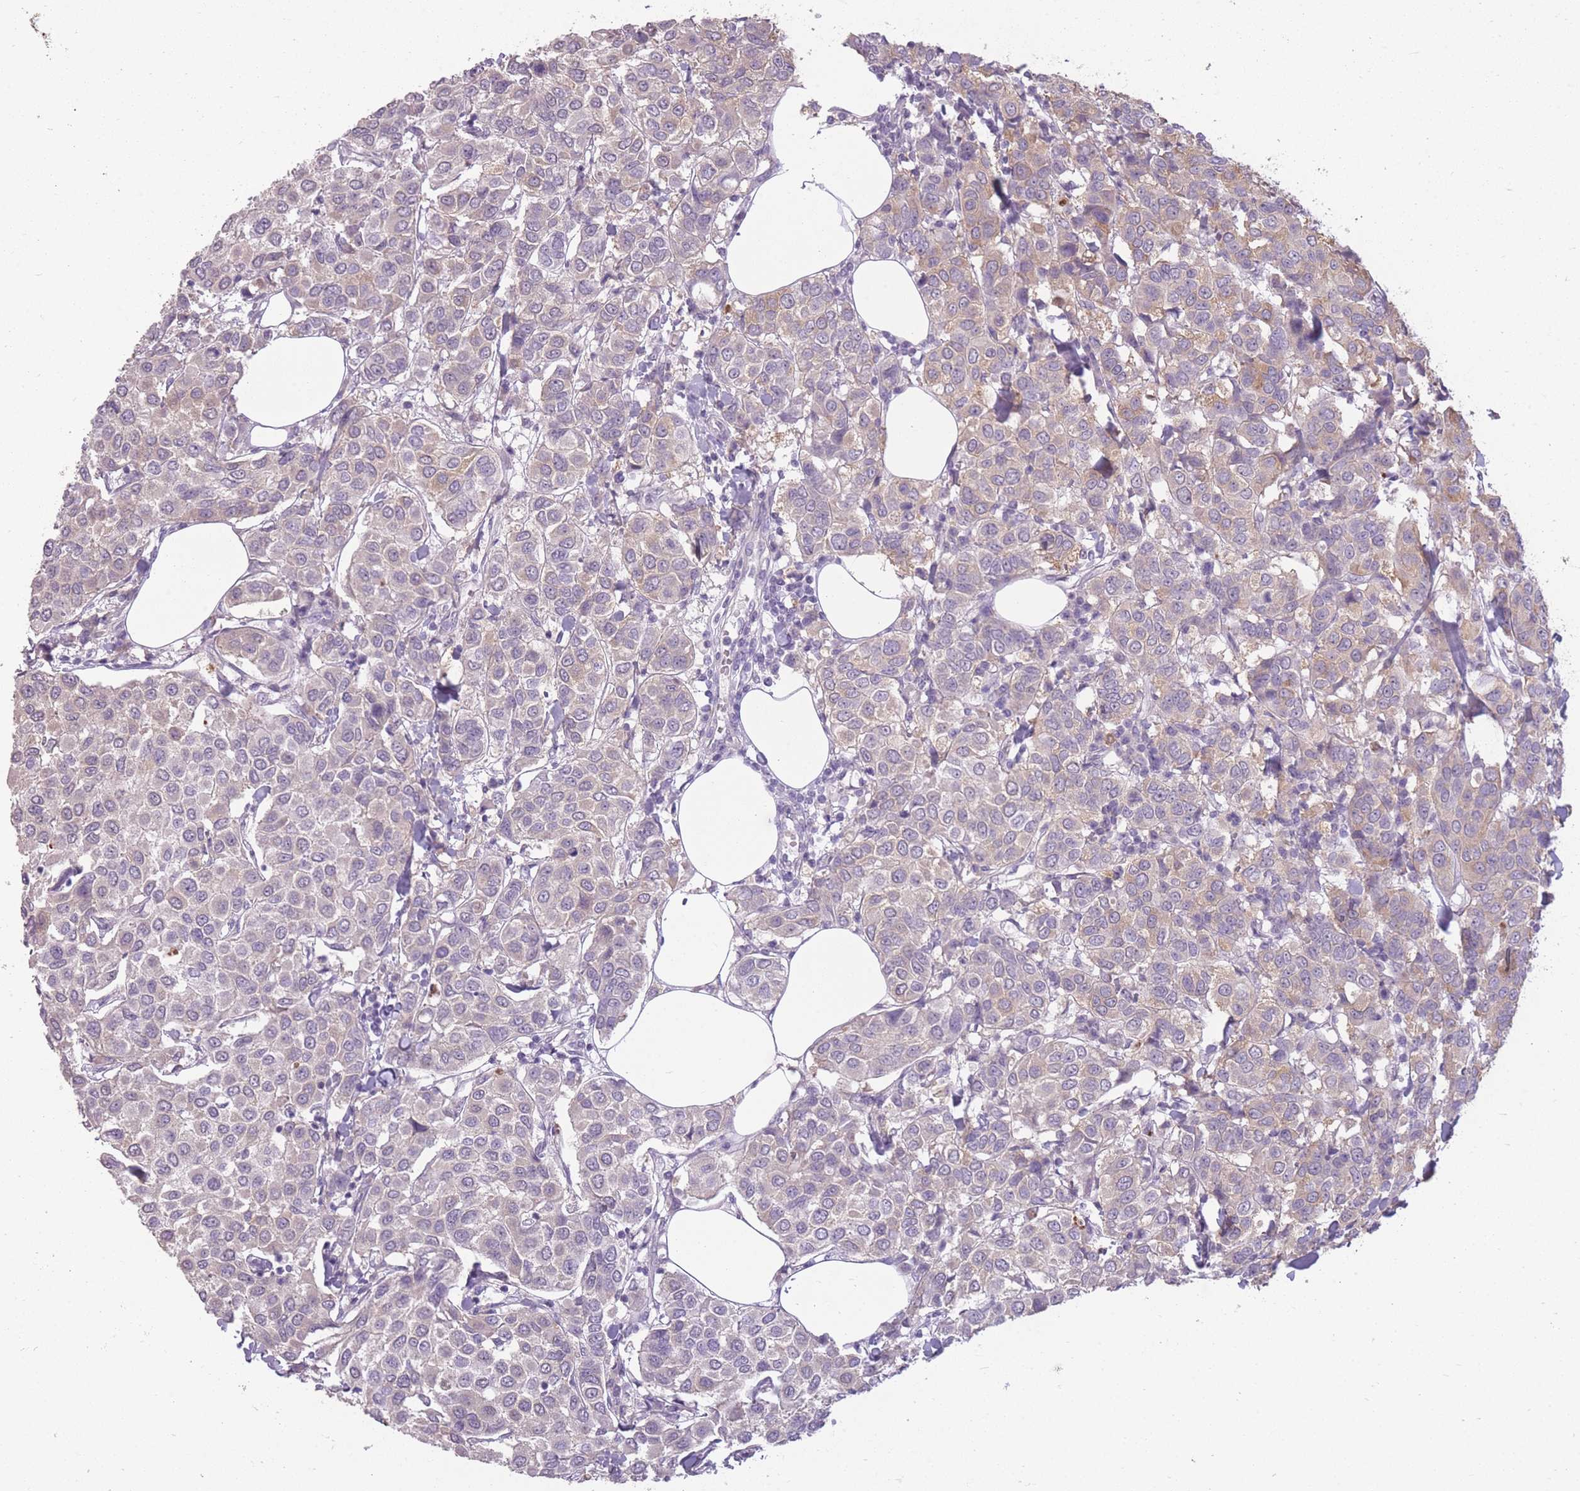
{"staining": {"intensity": "weak", "quantity": "25%-75%", "location": "cytoplasmic/membranous"}, "tissue": "breast cancer", "cell_type": "Tumor cells", "image_type": "cancer", "snomed": [{"axis": "morphology", "description": "Duct carcinoma"}, {"axis": "topography", "description": "Breast"}], "caption": "Protein staining demonstrates weak cytoplasmic/membranous positivity in about 25%-75% of tumor cells in breast cancer.", "gene": "ZBTB24", "patient": {"sex": "female", "age": 55}}